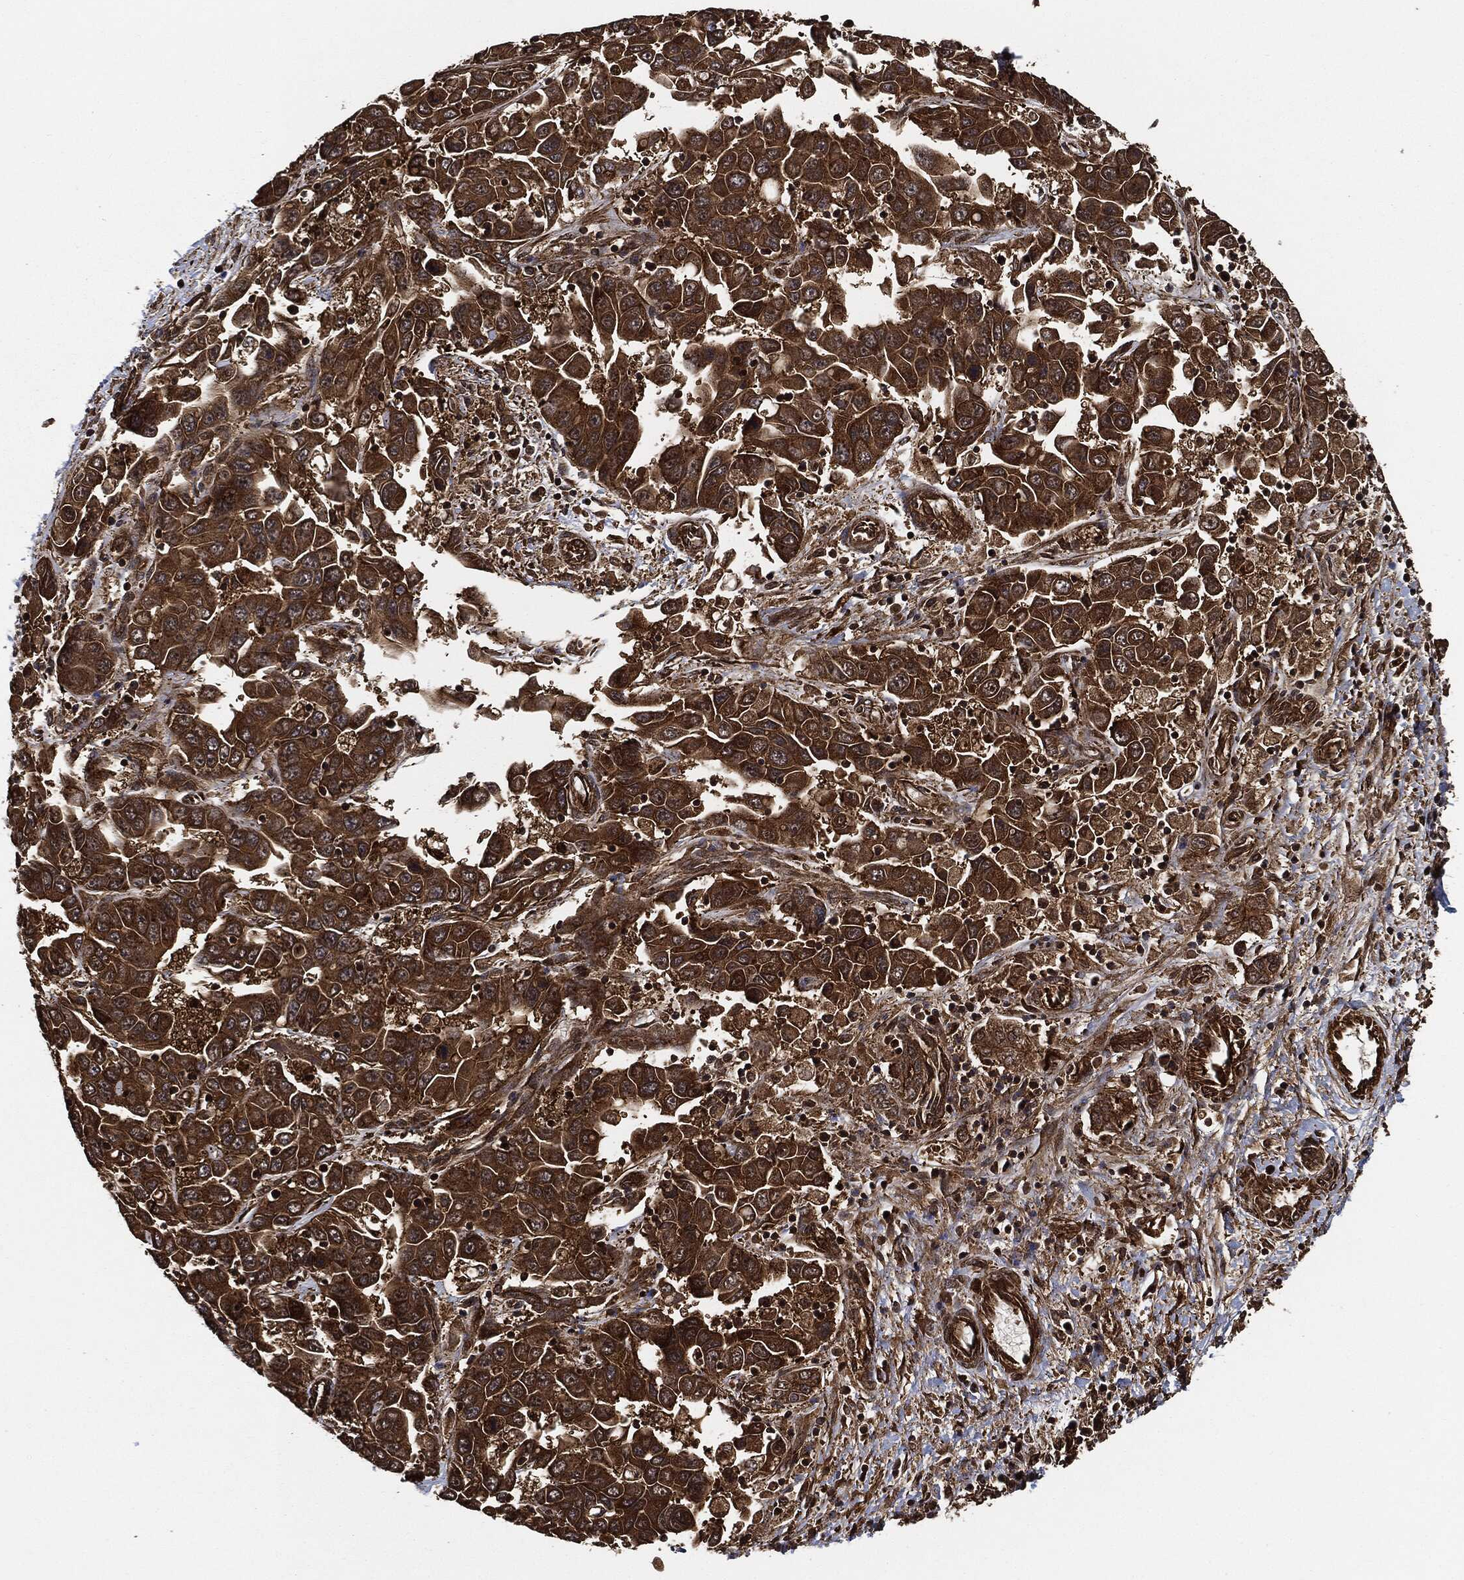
{"staining": {"intensity": "strong", "quantity": ">75%", "location": "cytoplasmic/membranous"}, "tissue": "liver cancer", "cell_type": "Tumor cells", "image_type": "cancer", "snomed": [{"axis": "morphology", "description": "Cholangiocarcinoma"}, {"axis": "topography", "description": "Liver"}], "caption": "IHC micrograph of human cholangiocarcinoma (liver) stained for a protein (brown), which displays high levels of strong cytoplasmic/membranous positivity in approximately >75% of tumor cells.", "gene": "CEP290", "patient": {"sex": "female", "age": 52}}